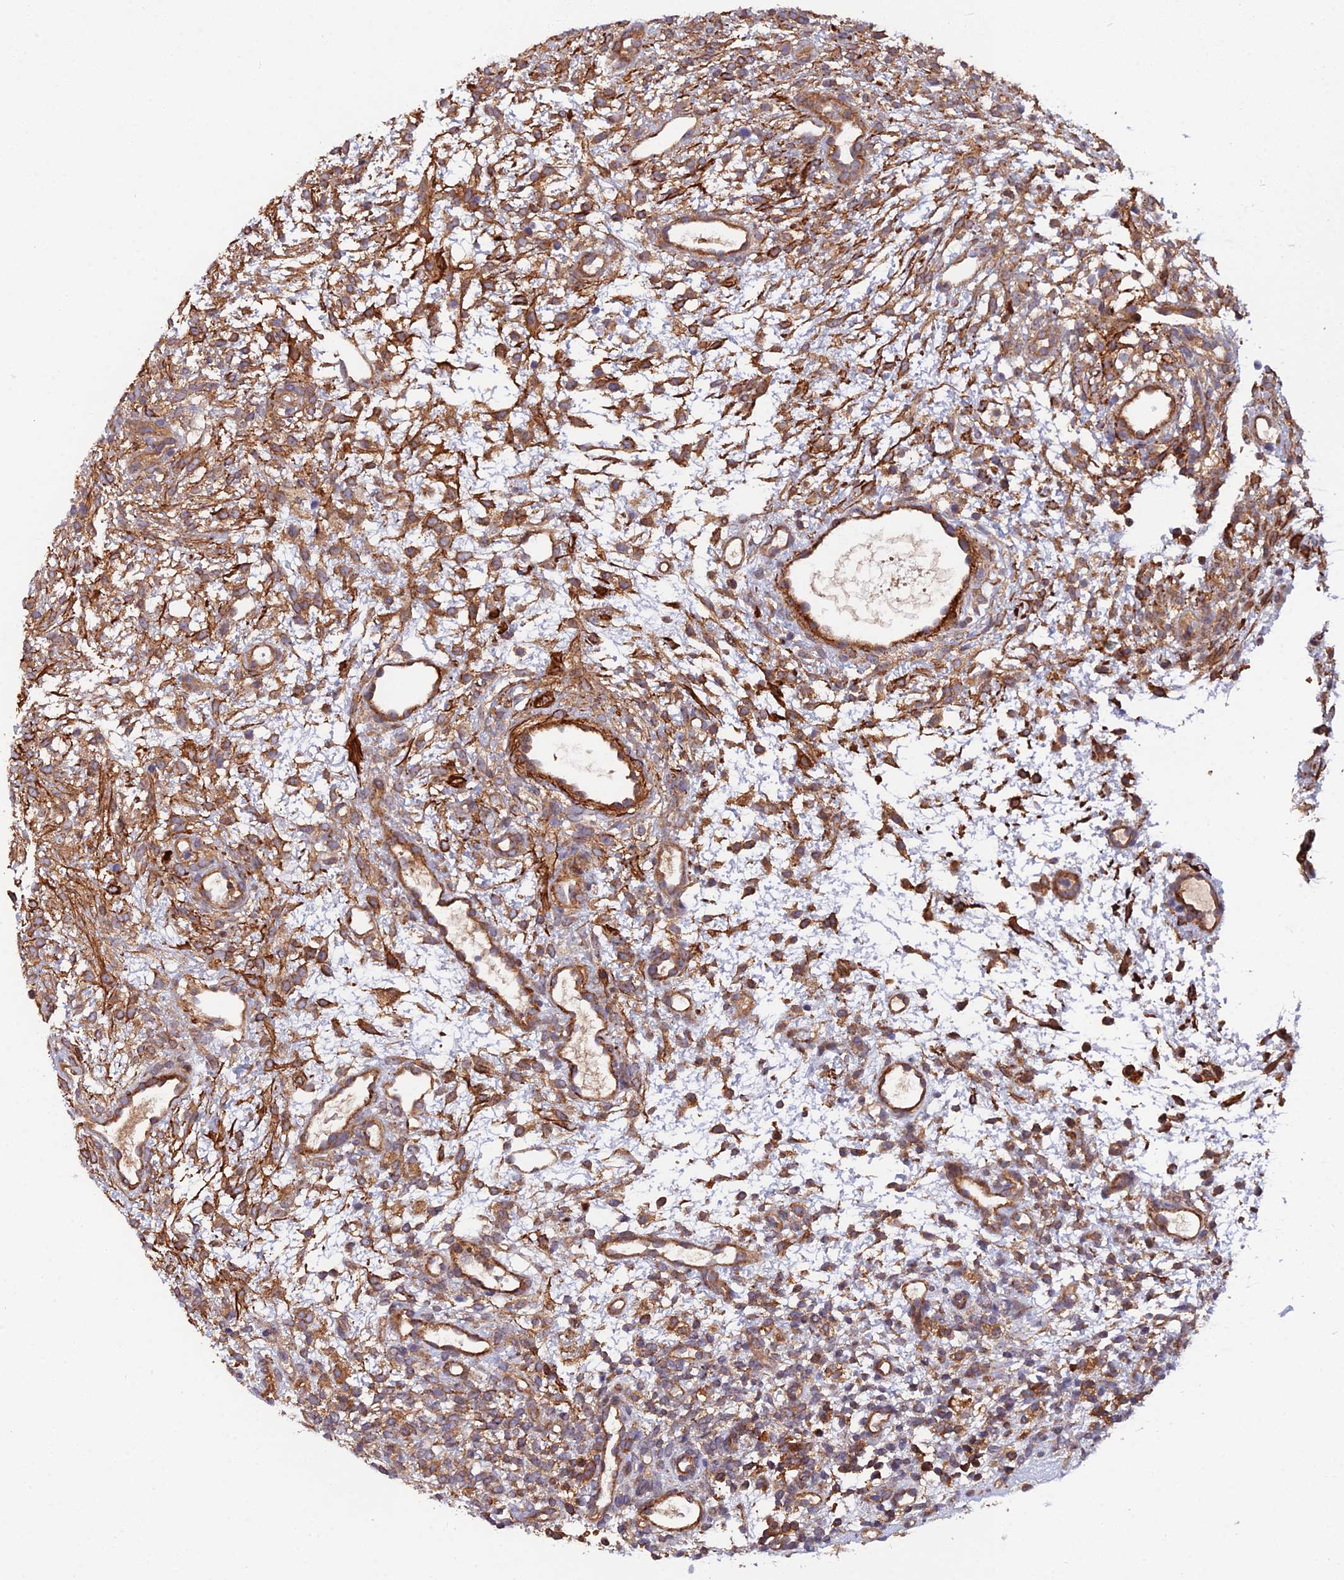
{"staining": {"intensity": "moderate", "quantity": "25%-75%", "location": "cytoplasmic/membranous"}, "tissue": "ovary", "cell_type": "Ovarian stroma cells", "image_type": "normal", "snomed": [{"axis": "morphology", "description": "Normal tissue, NOS"}, {"axis": "morphology", "description": "Cyst, NOS"}, {"axis": "topography", "description": "Ovary"}], "caption": "Immunohistochemistry image of unremarkable ovary: human ovary stained using IHC demonstrates medium levels of moderate protein expression localized specifically in the cytoplasmic/membranous of ovarian stroma cells, appearing as a cytoplasmic/membranous brown color.", "gene": "RALGAPA2", "patient": {"sex": "female", "age": 18}}